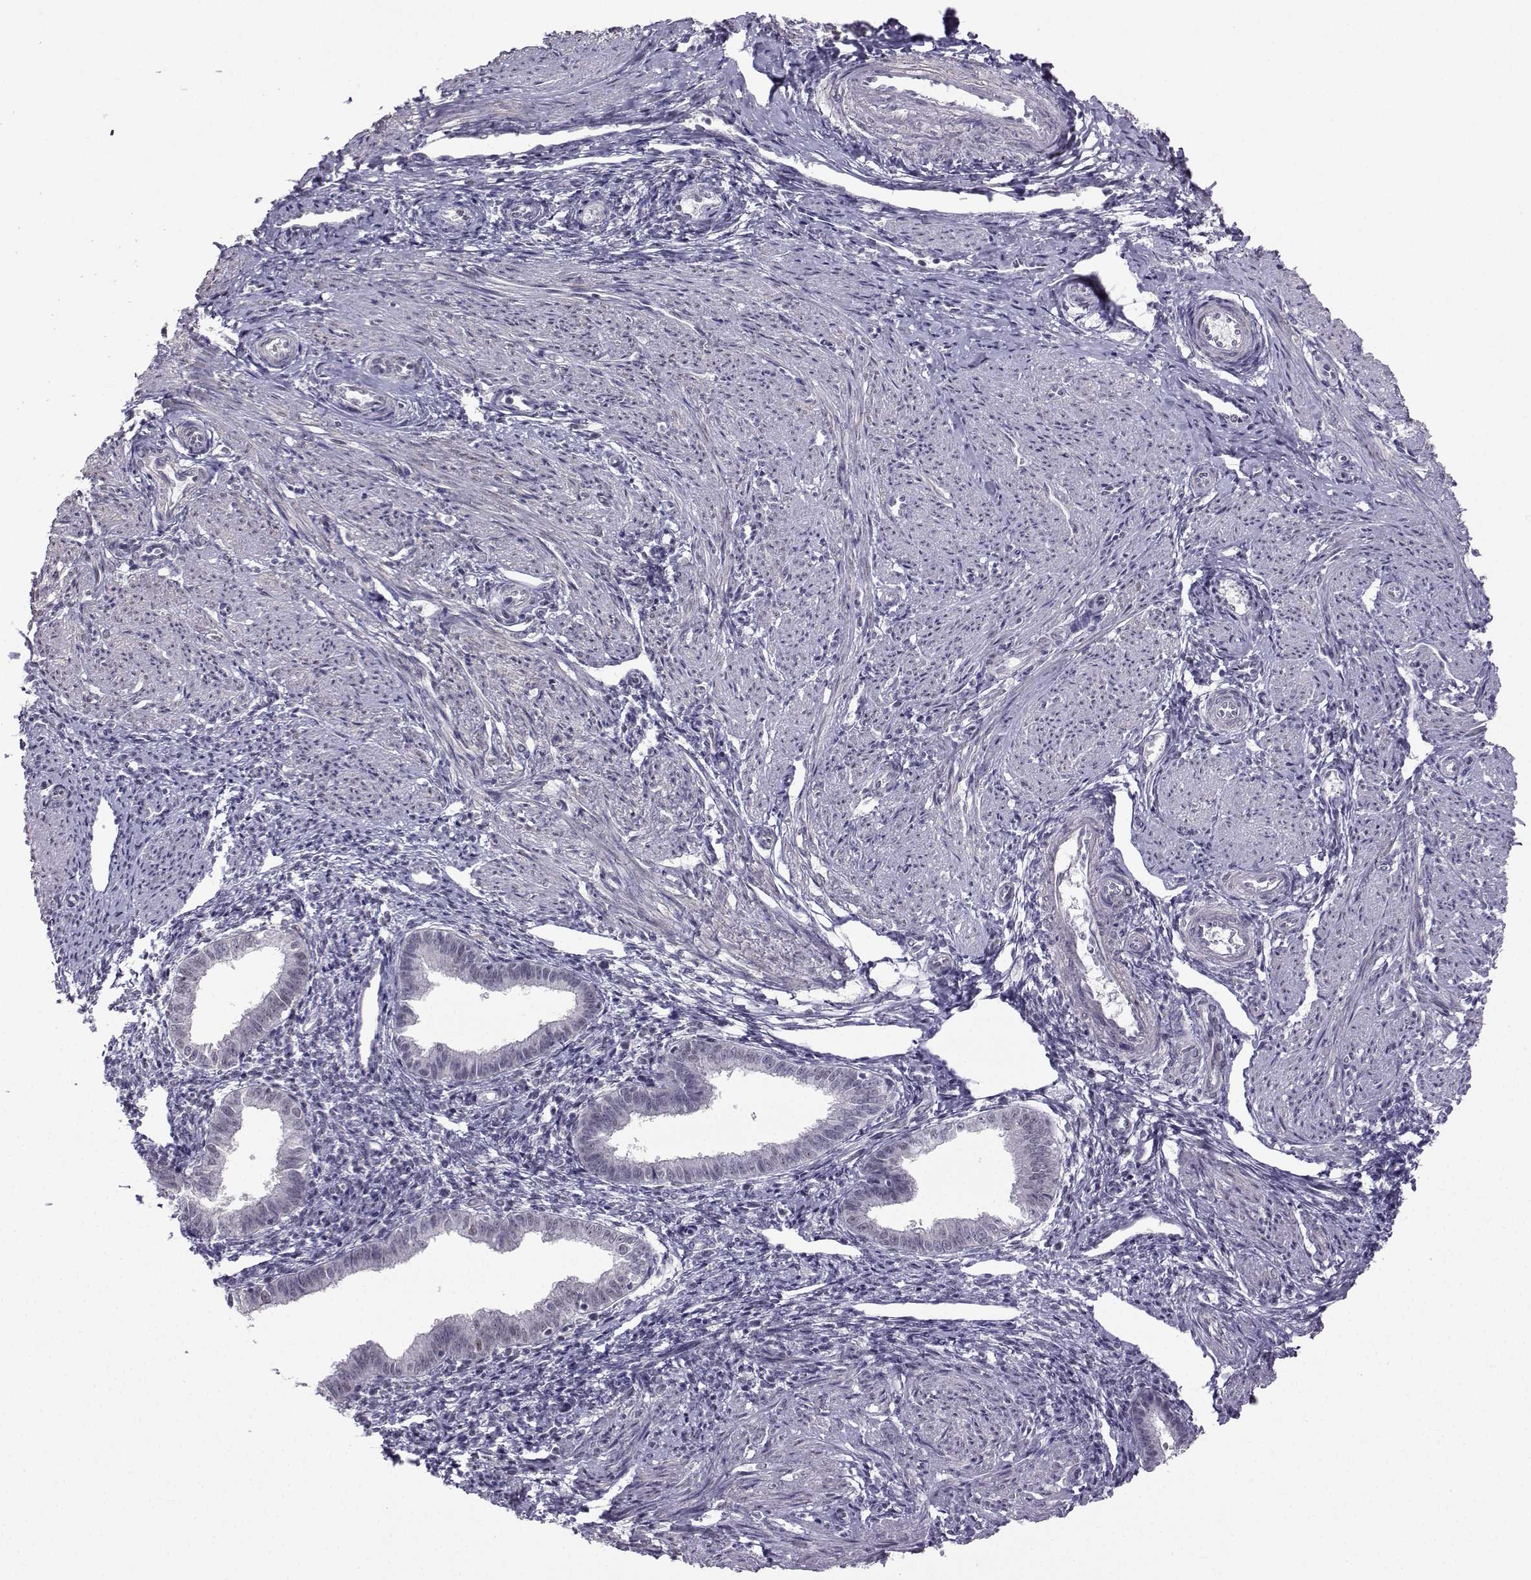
{"staining": {"intensity": "negative", "quantity": "none", "location": "none"}, "tissue": "endometrium", "cell_type": "Cells in endometrial stroma", "image_type": "normal", "snomed": [{"axis": "morphology", "description": "Normal tissue, NOS"}, {"axis": "topography", "description": "Endometrium"}], "caption": "This is an immunohistochemistry photomicrograph of unremarkable endometrium. There is no expression in cells in endometrial stroma.", "gene": "MED26", "patient": {"sex": "female", "age": 37}}